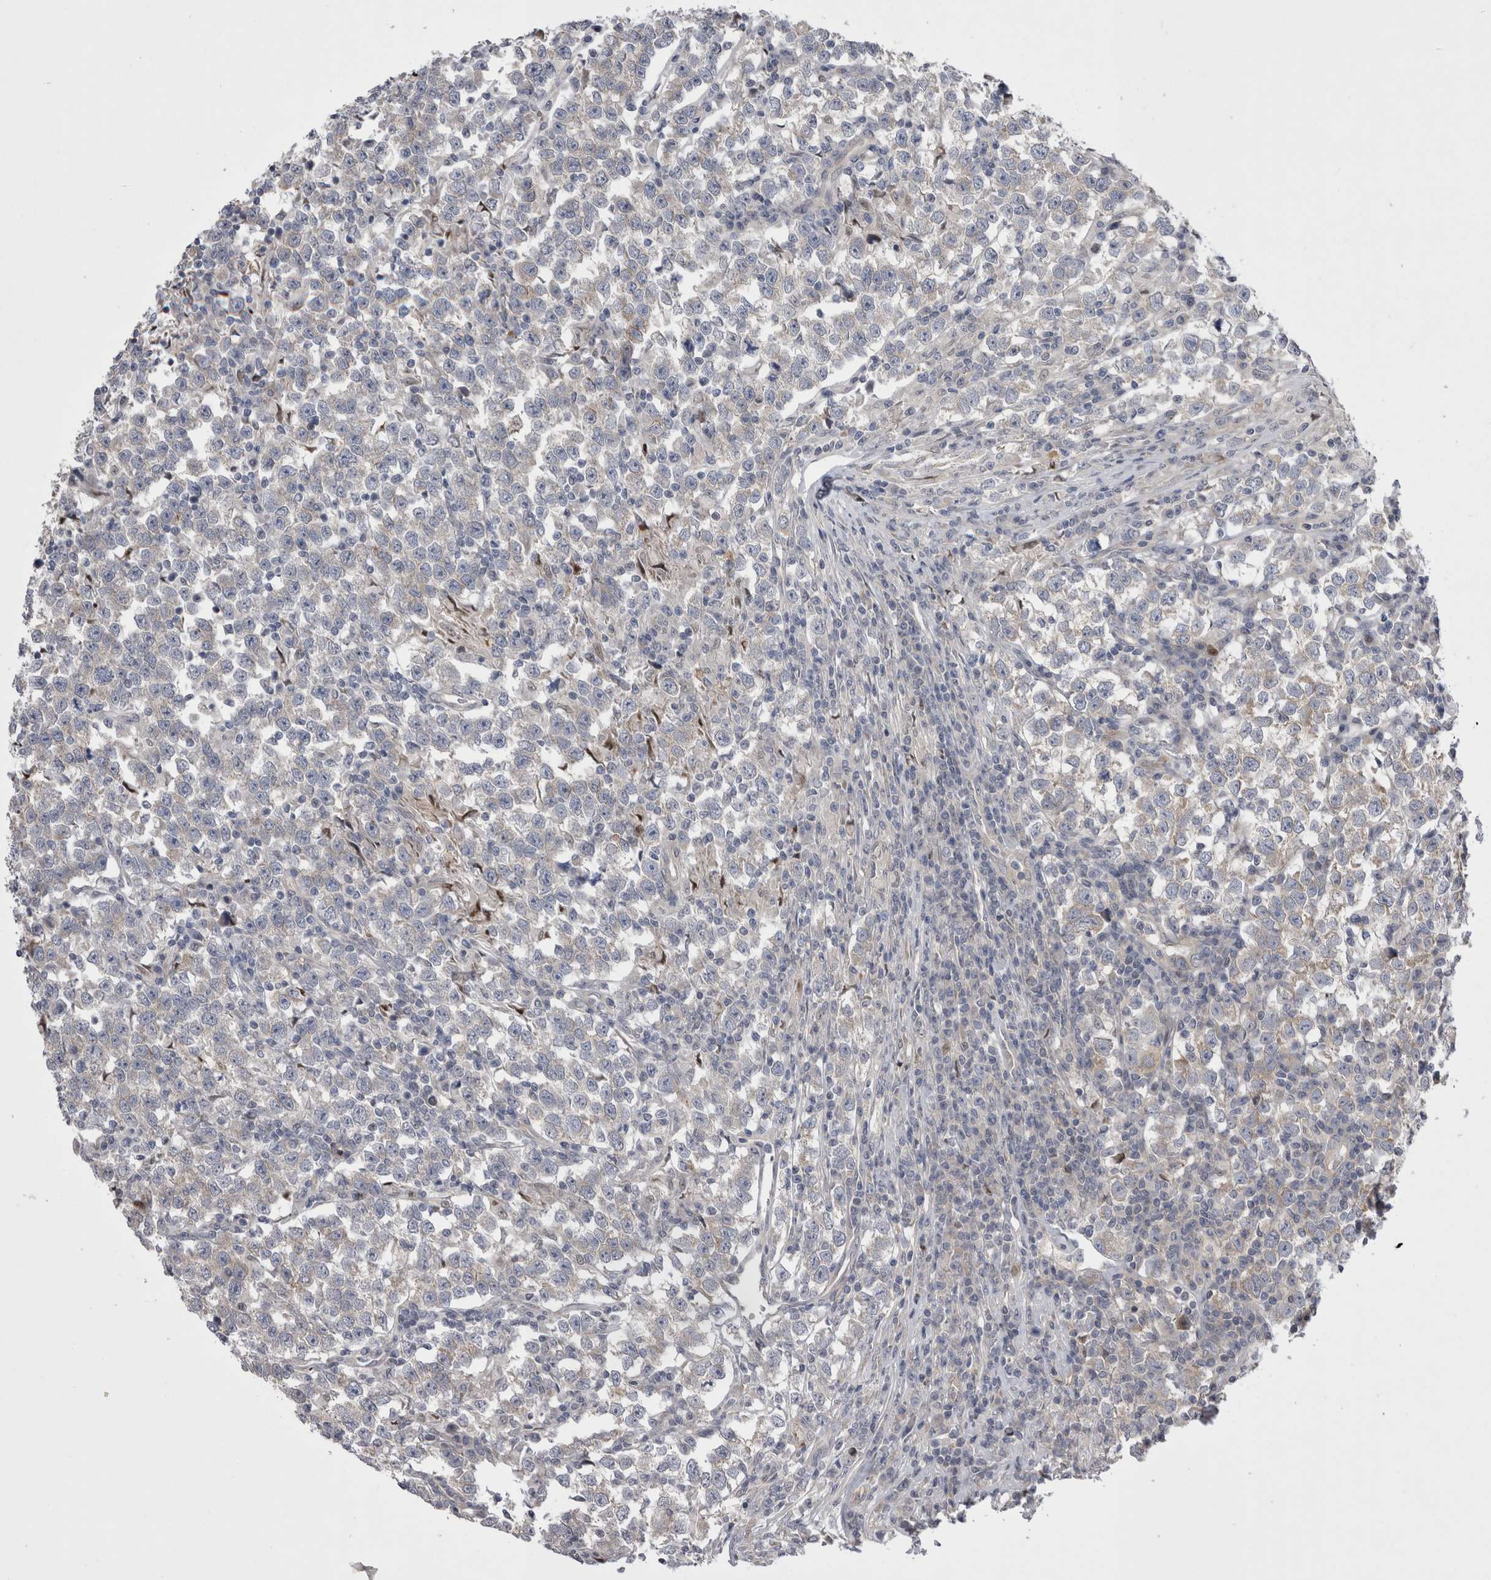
{"staining": {"intensity": "weak", "quantity": "25%-75%", "location": "cytoplasmic/membranous"}, "tissue": "testis cancer", "cell_type": "Tumor cells", "image_type": "cancer", "snomed": [{"axis": "morphology", "description": "Normal tissue, NOS"}, {"axis": "morphology", "description": "Seminoma, NOS"}, {"axis": "topography", "description": "Testis"}], "caption": "The image reveals immunohistochemical staining of seminoma (testis). There is weak cytoplasmic/membranous positivity is present in approximately 25%-75% of tumor cells.", "gene": "NENF", "patient": {"sex": "male", "age": 43}}